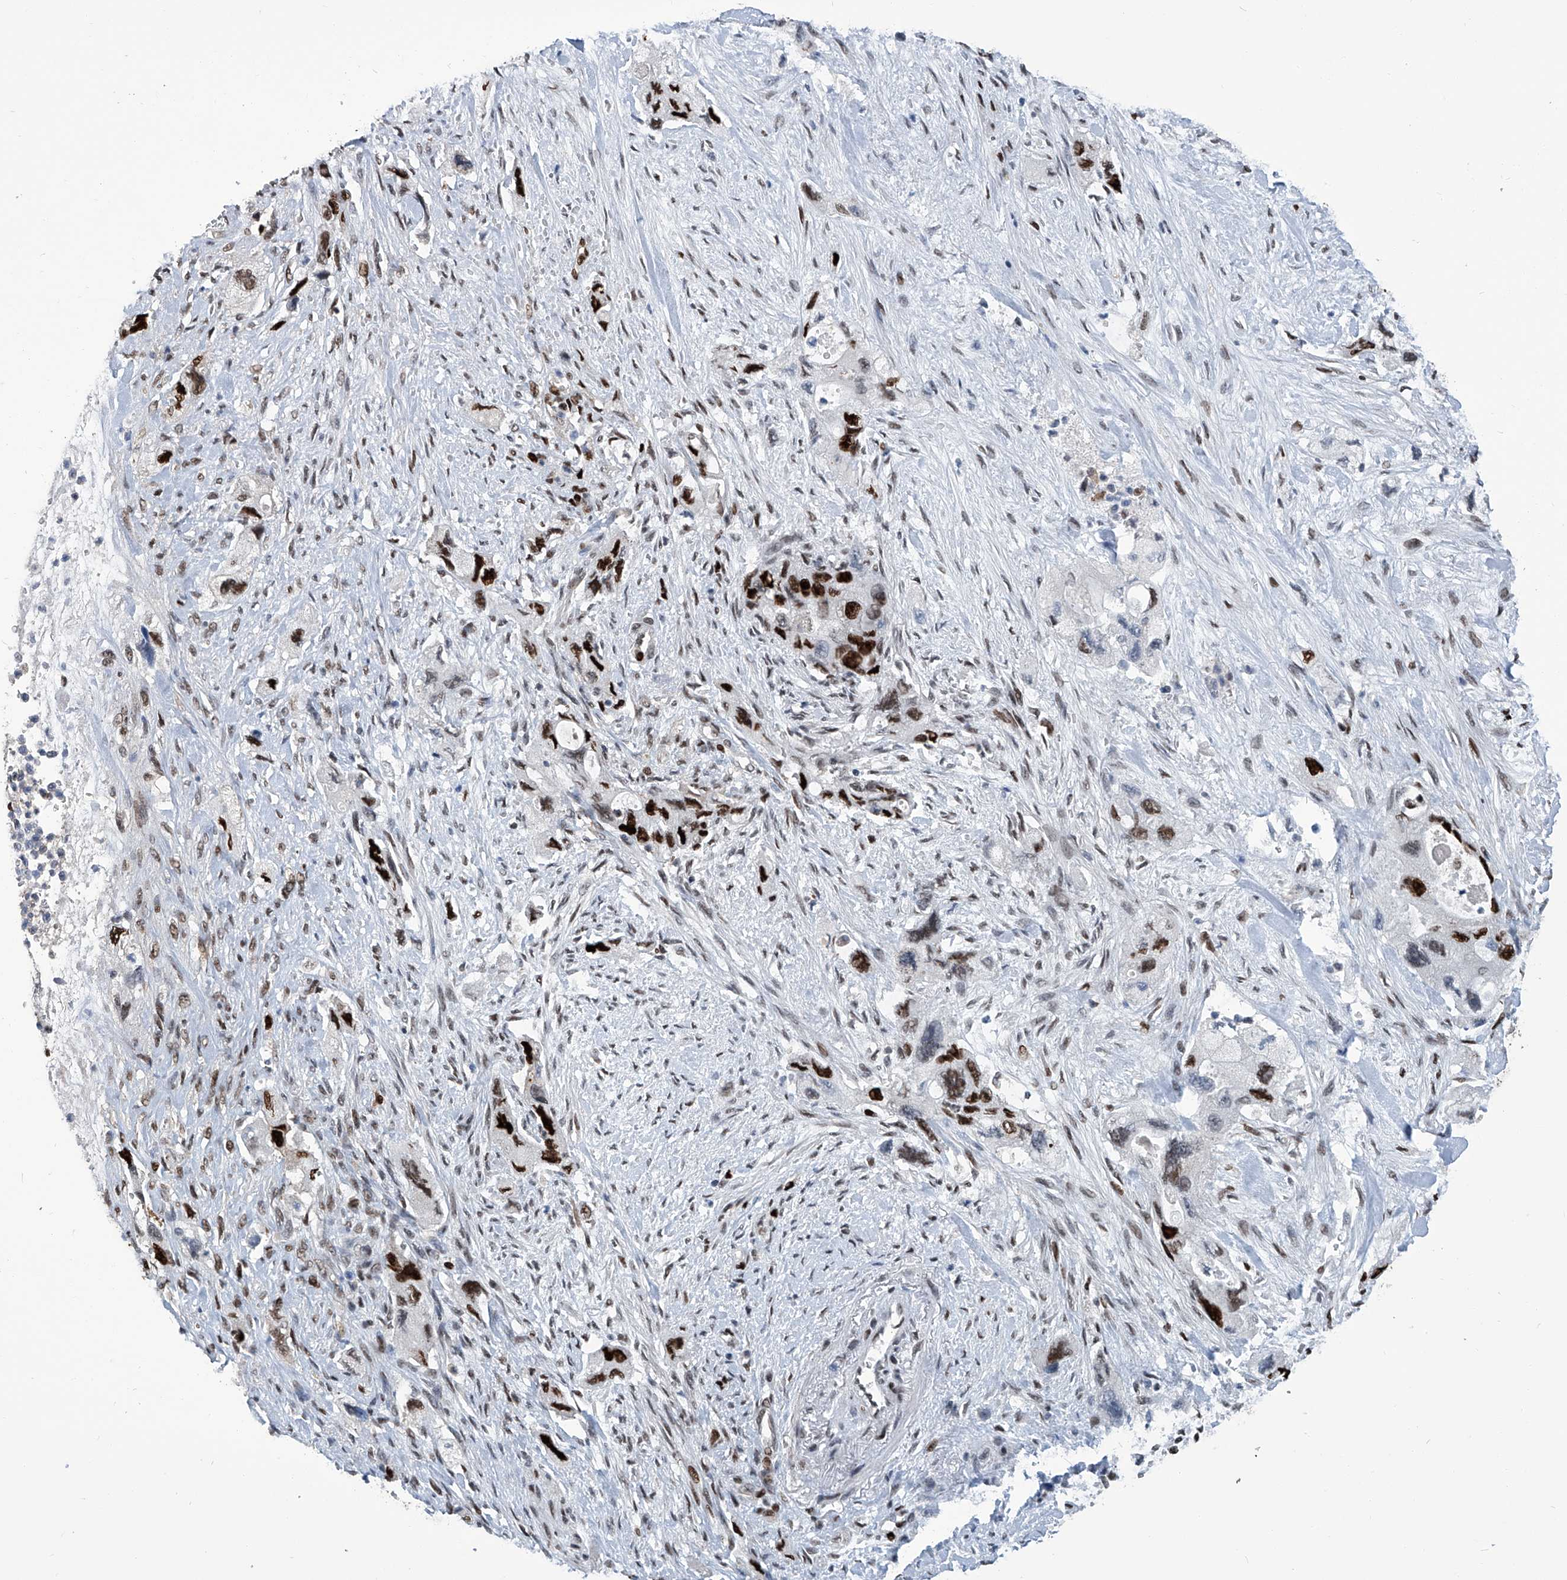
{"staining": {"intensity": "strong", "quantity": ">75%", "location": "nuclear"}, "tissue": "pancreatic cancer", "cell_type": "Tumor cells", "image_type": "cancer", "snomed": [{"axis": "morphology", "description": "Adenocarcinoma, NOS"}, {"axis": "topography", "description": "Pancreas"}], "caption": "Immunohistochemical staining of human pancreatic cancer (adenocarcinoma) reveals high levels of strong nuclear protein staining in about >75% of tumor cells.", "gene": "PCNA", "patient": {"sex": "female", "age": 73}}